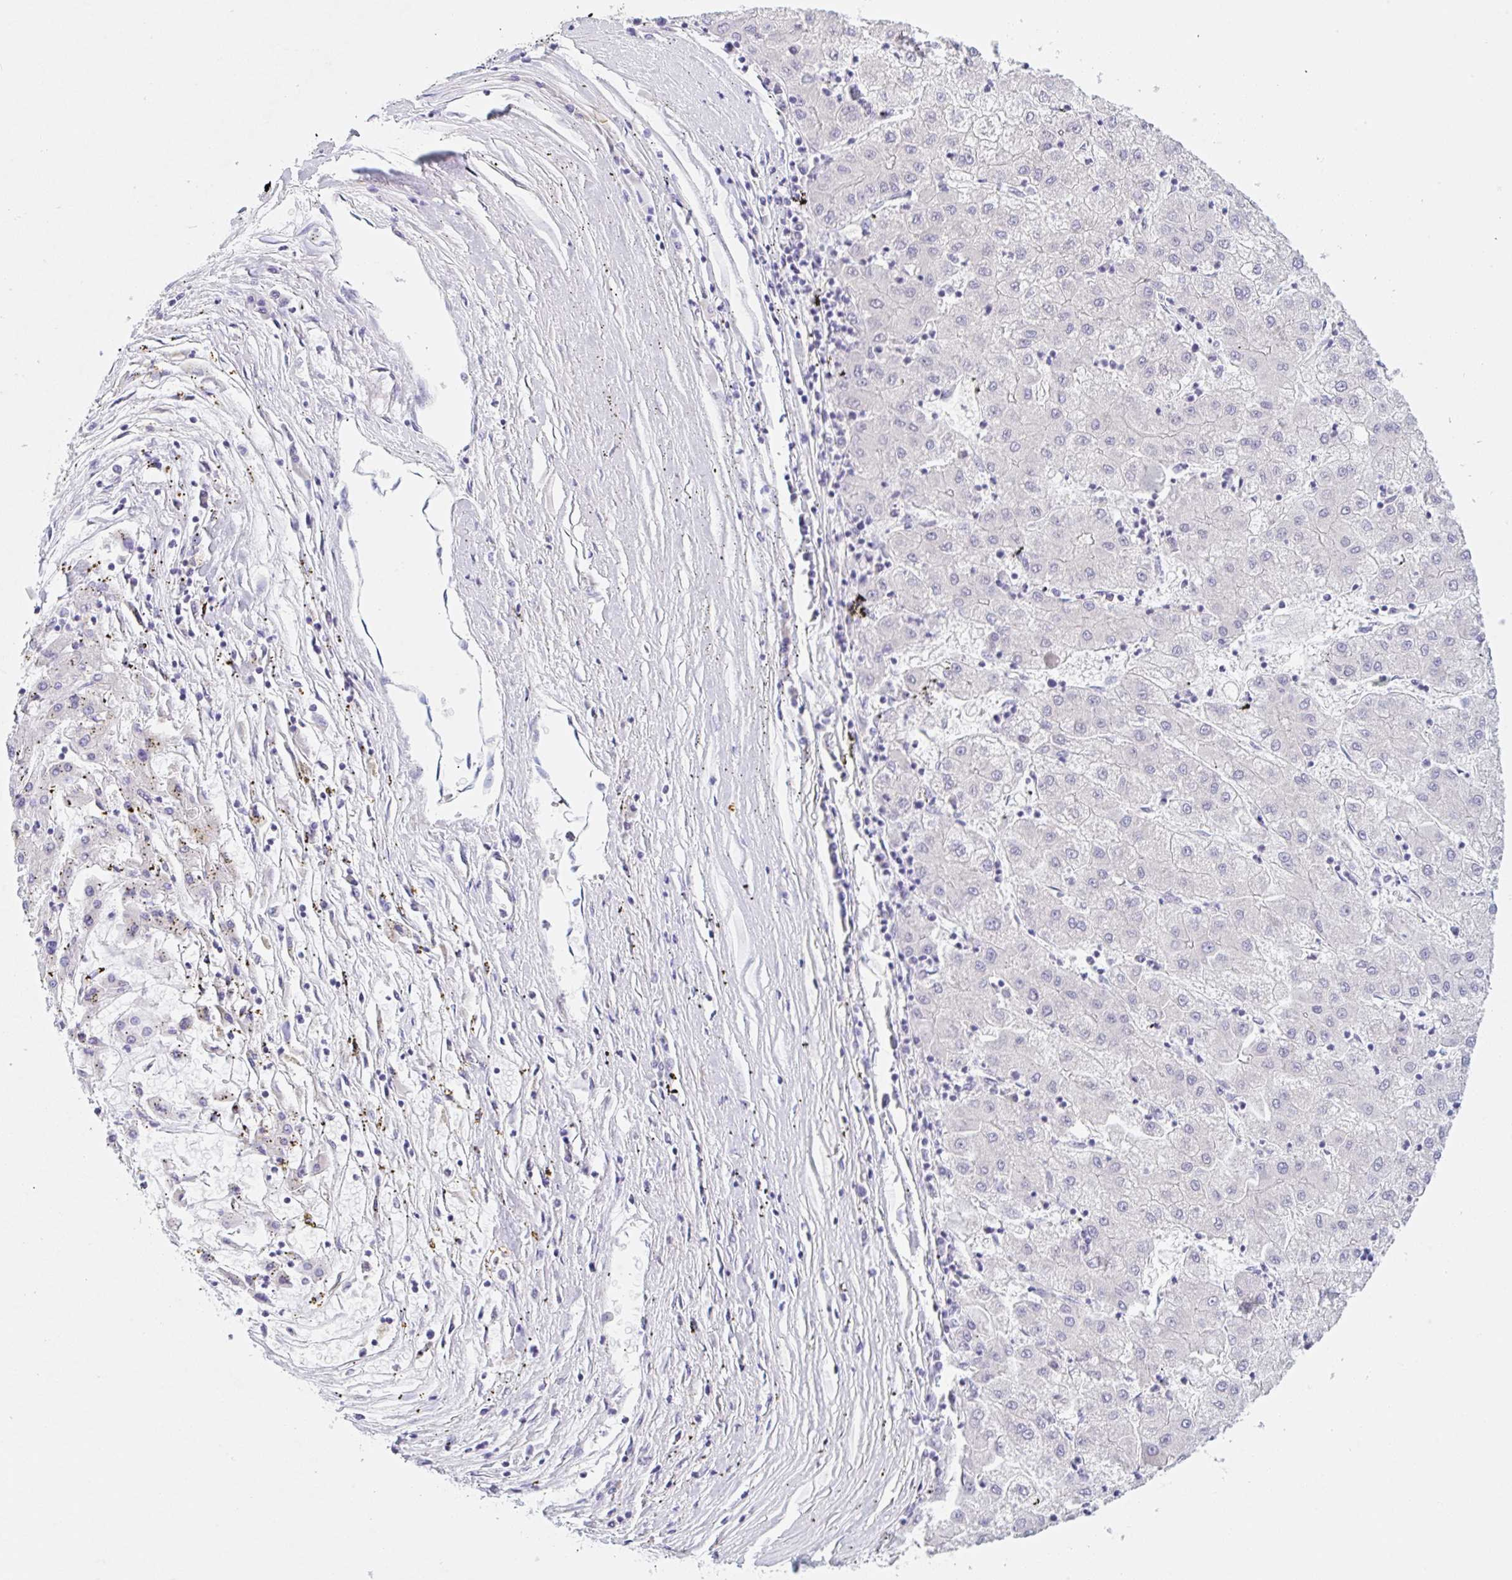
{"staining": {"intensity": "negative", "quantity": "none", "location": "none"}, "tissue": "liver cancer", "cell_type": "Tumor cells", "image_type": "cancer", "snomed": [{"axis": "morphology", "description": "Carcinoma, Hepatocellular, NOS"}, {"axis": "topography", "description": "Liver"}], "caption": "Micrograph shows no protein positivity in tumor cells of hepatocellular carcinoma (liver) tissue.", "gene": "KLK8", "patient": {"sex": "male", "age": 72}}